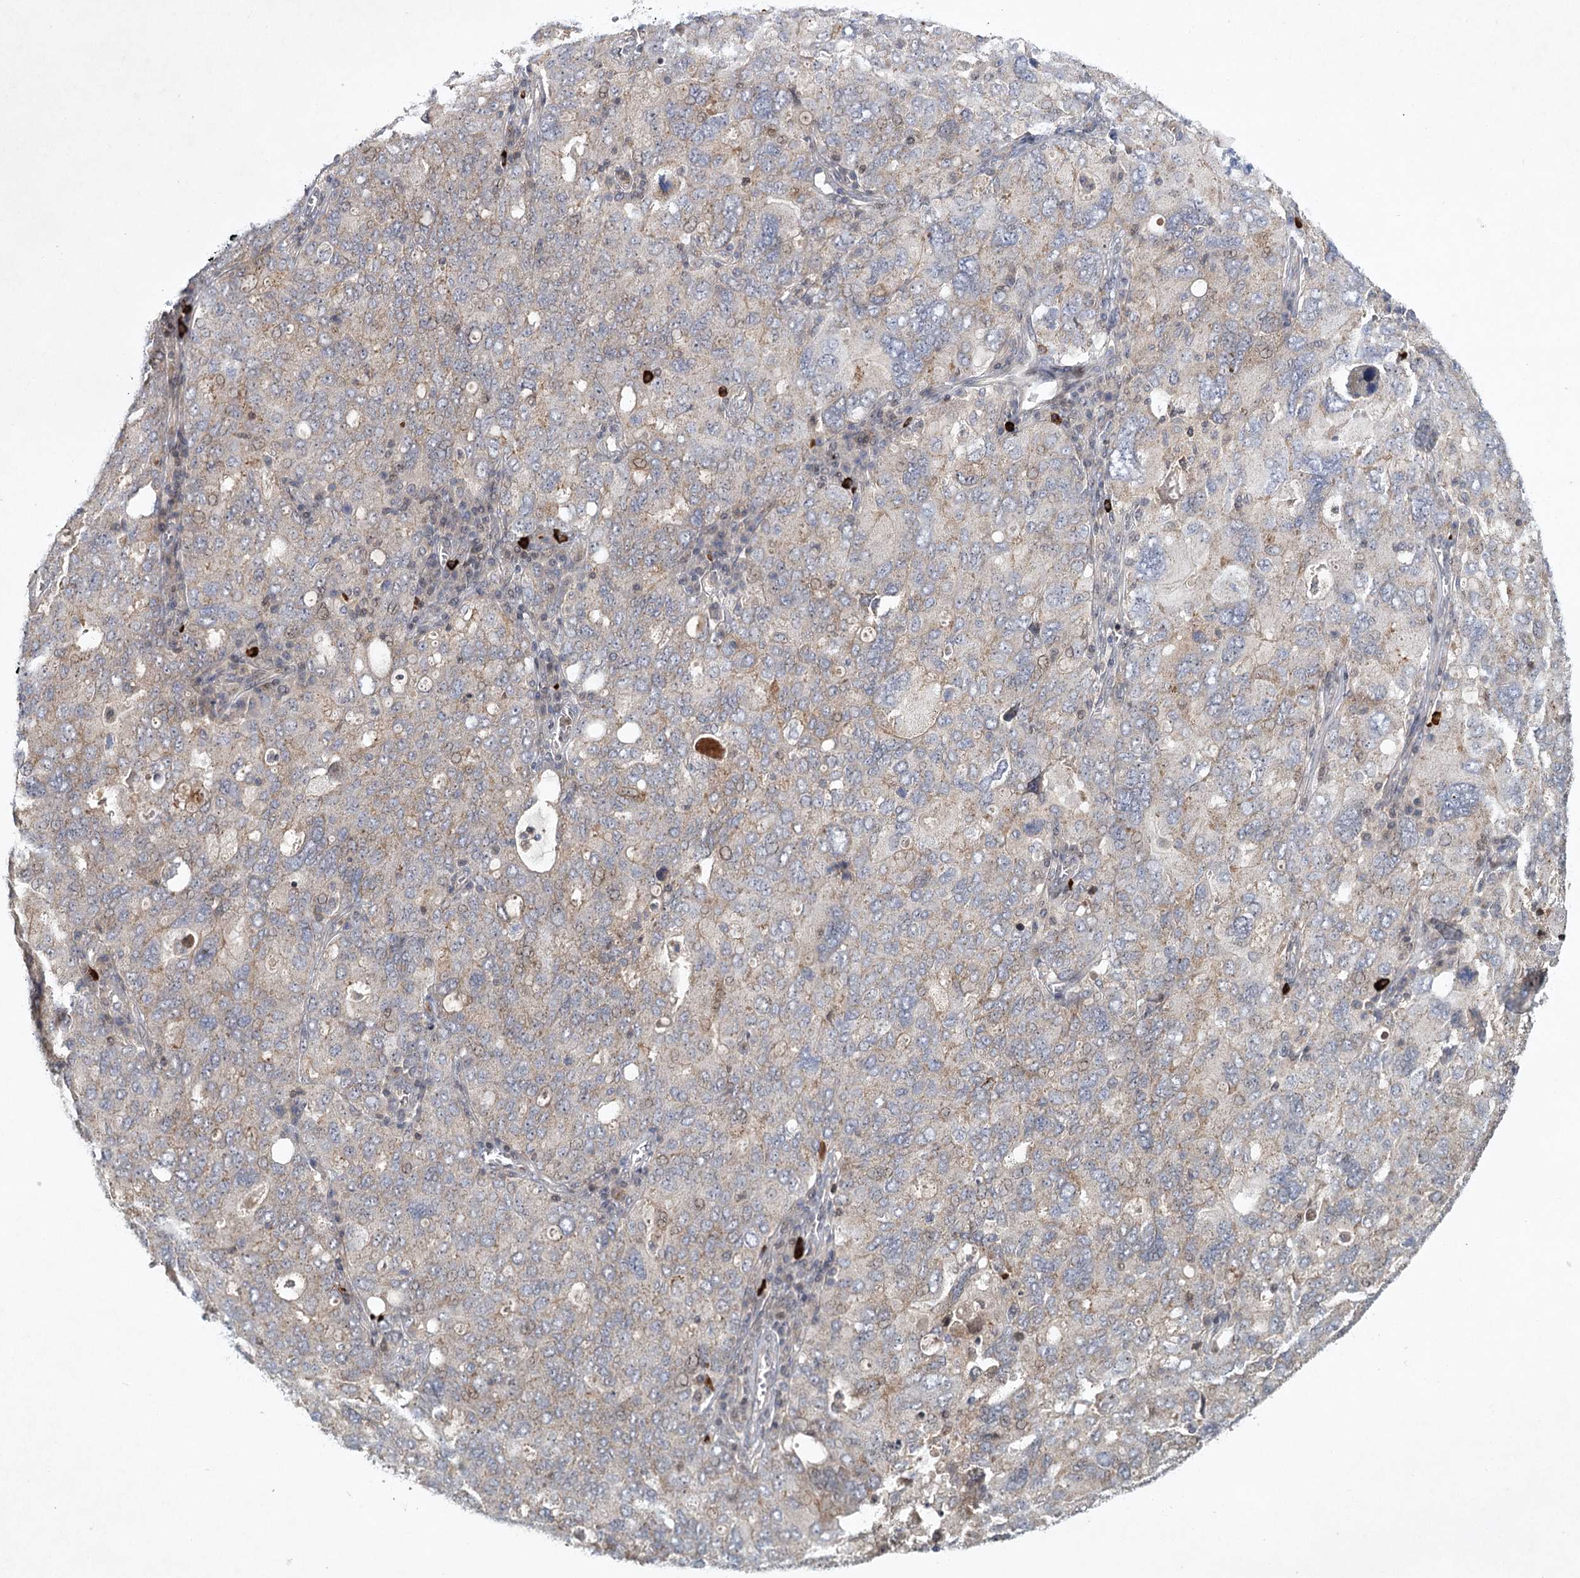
{"staining": {"intensity": "weak", "quantity": "25%-75%", "location": "cytoplasmic/membranous"}, "tissue": "ovarian cancer", "cell_type": "Tumor cells", "image_type": "cancer", "snomed": [{"axis": "morphology", "description": "Carcinoma, endometroid"}, {"axis": "topography", "description": "Ovary"}], "caption": "Immunohistochemistry (IHC) of human ovarian cancer displays low levels of weak cytoplasmic/membranous expression in approximately 25%-75% of tumor cells.", "gene": "MAP3K13", "patient": {"sex": "female", "age": 62}}